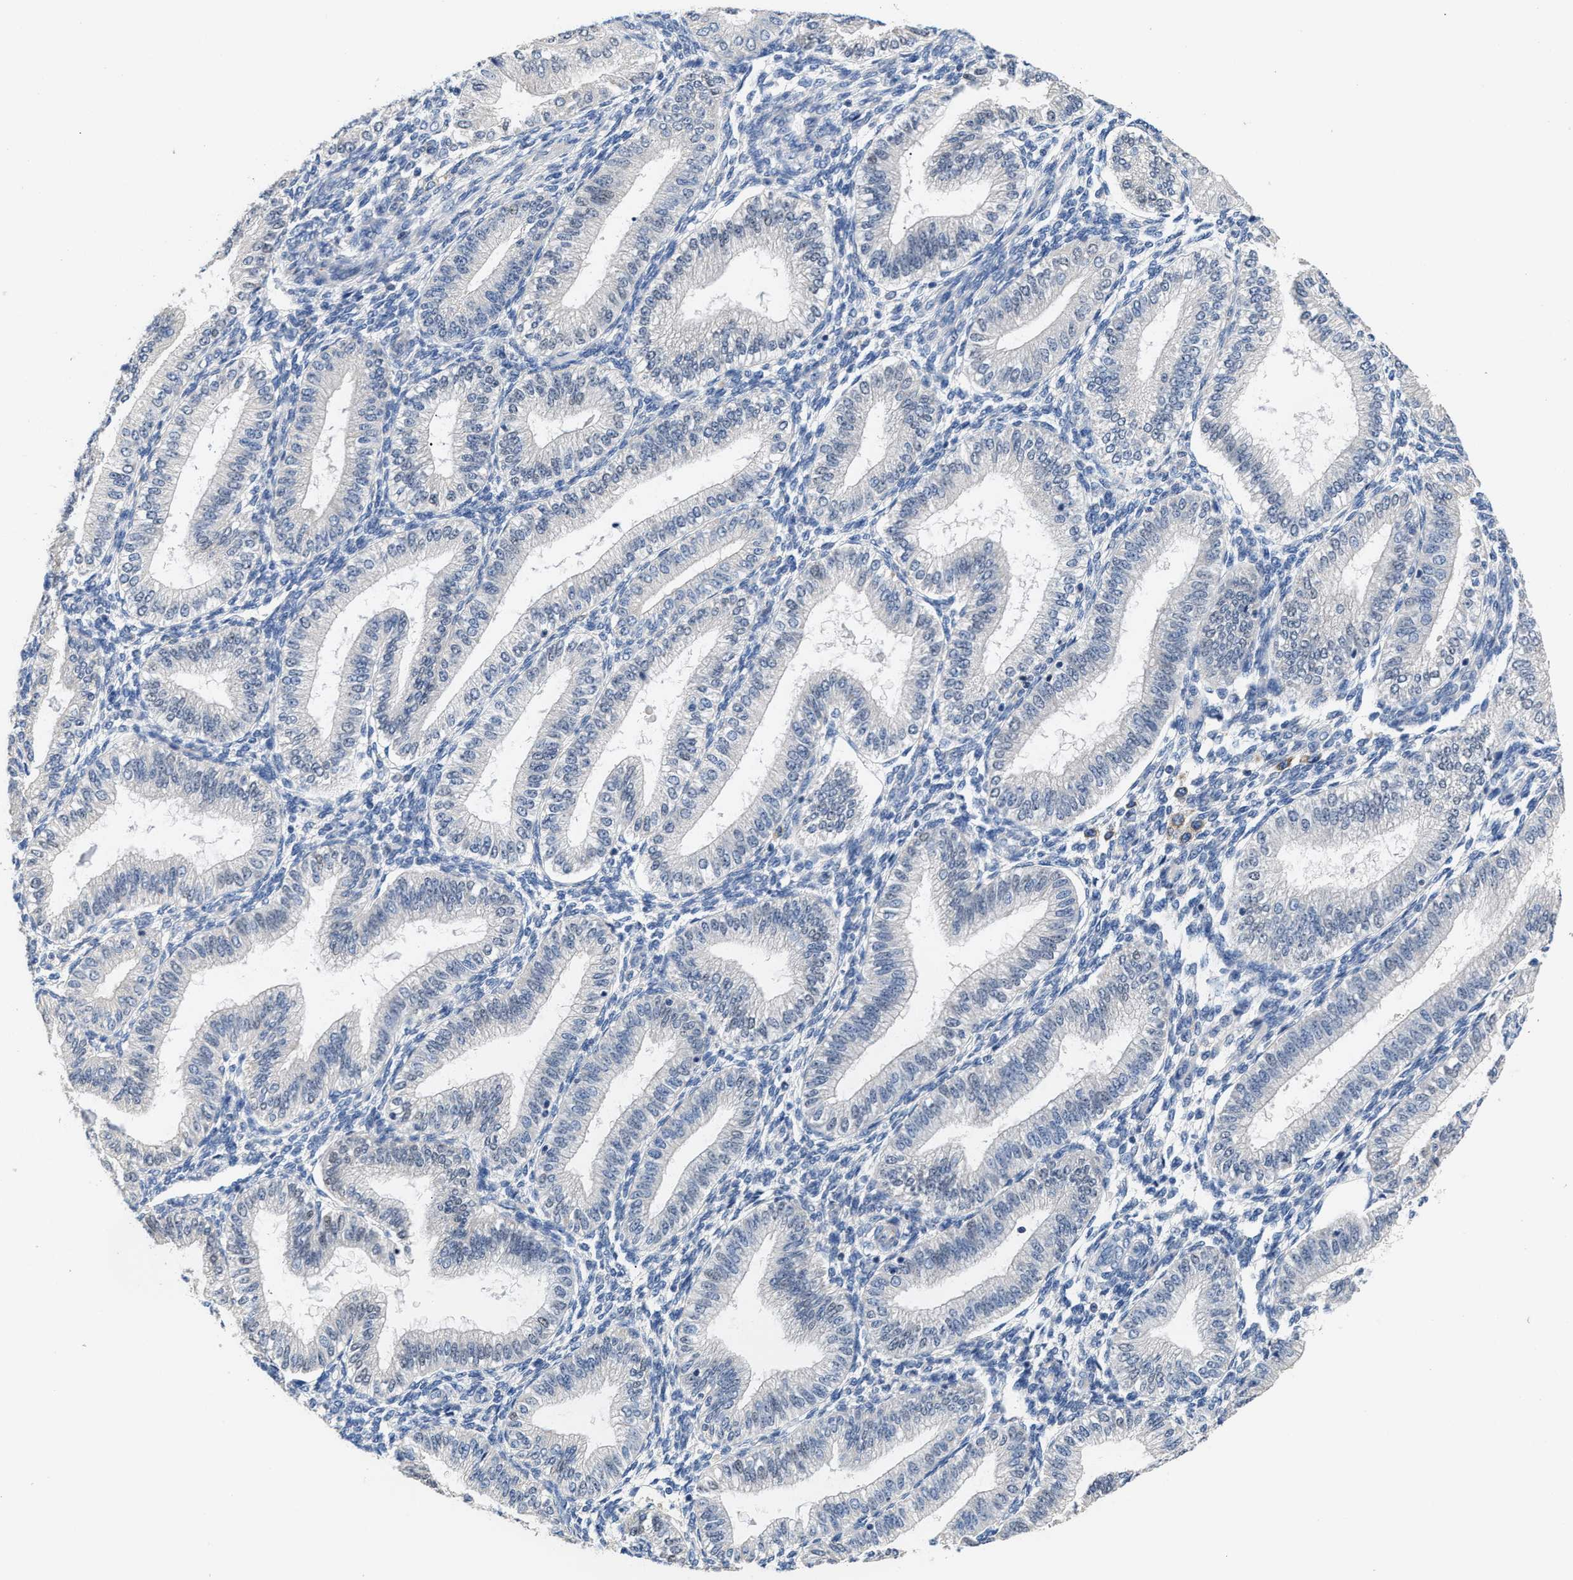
{"staining": {"intensity": "negative", "quantity": "none", "location": "none"}, "tissue": "endometrium", "cell_type": "Cells in endometrial stroma", "image_type": "normal", "snomed": [{"axis": "morphology", "description": "Normal tissue, NOS"}, {"axis": "topography", "description": "Endometrium"}], "caption": "Human endometrium stained for a protein using immunohistochemistry shows no expression in cells in endometrial stroma.", "gene": "CCDC171", "patient": {"sex": "female", "age": 39}}